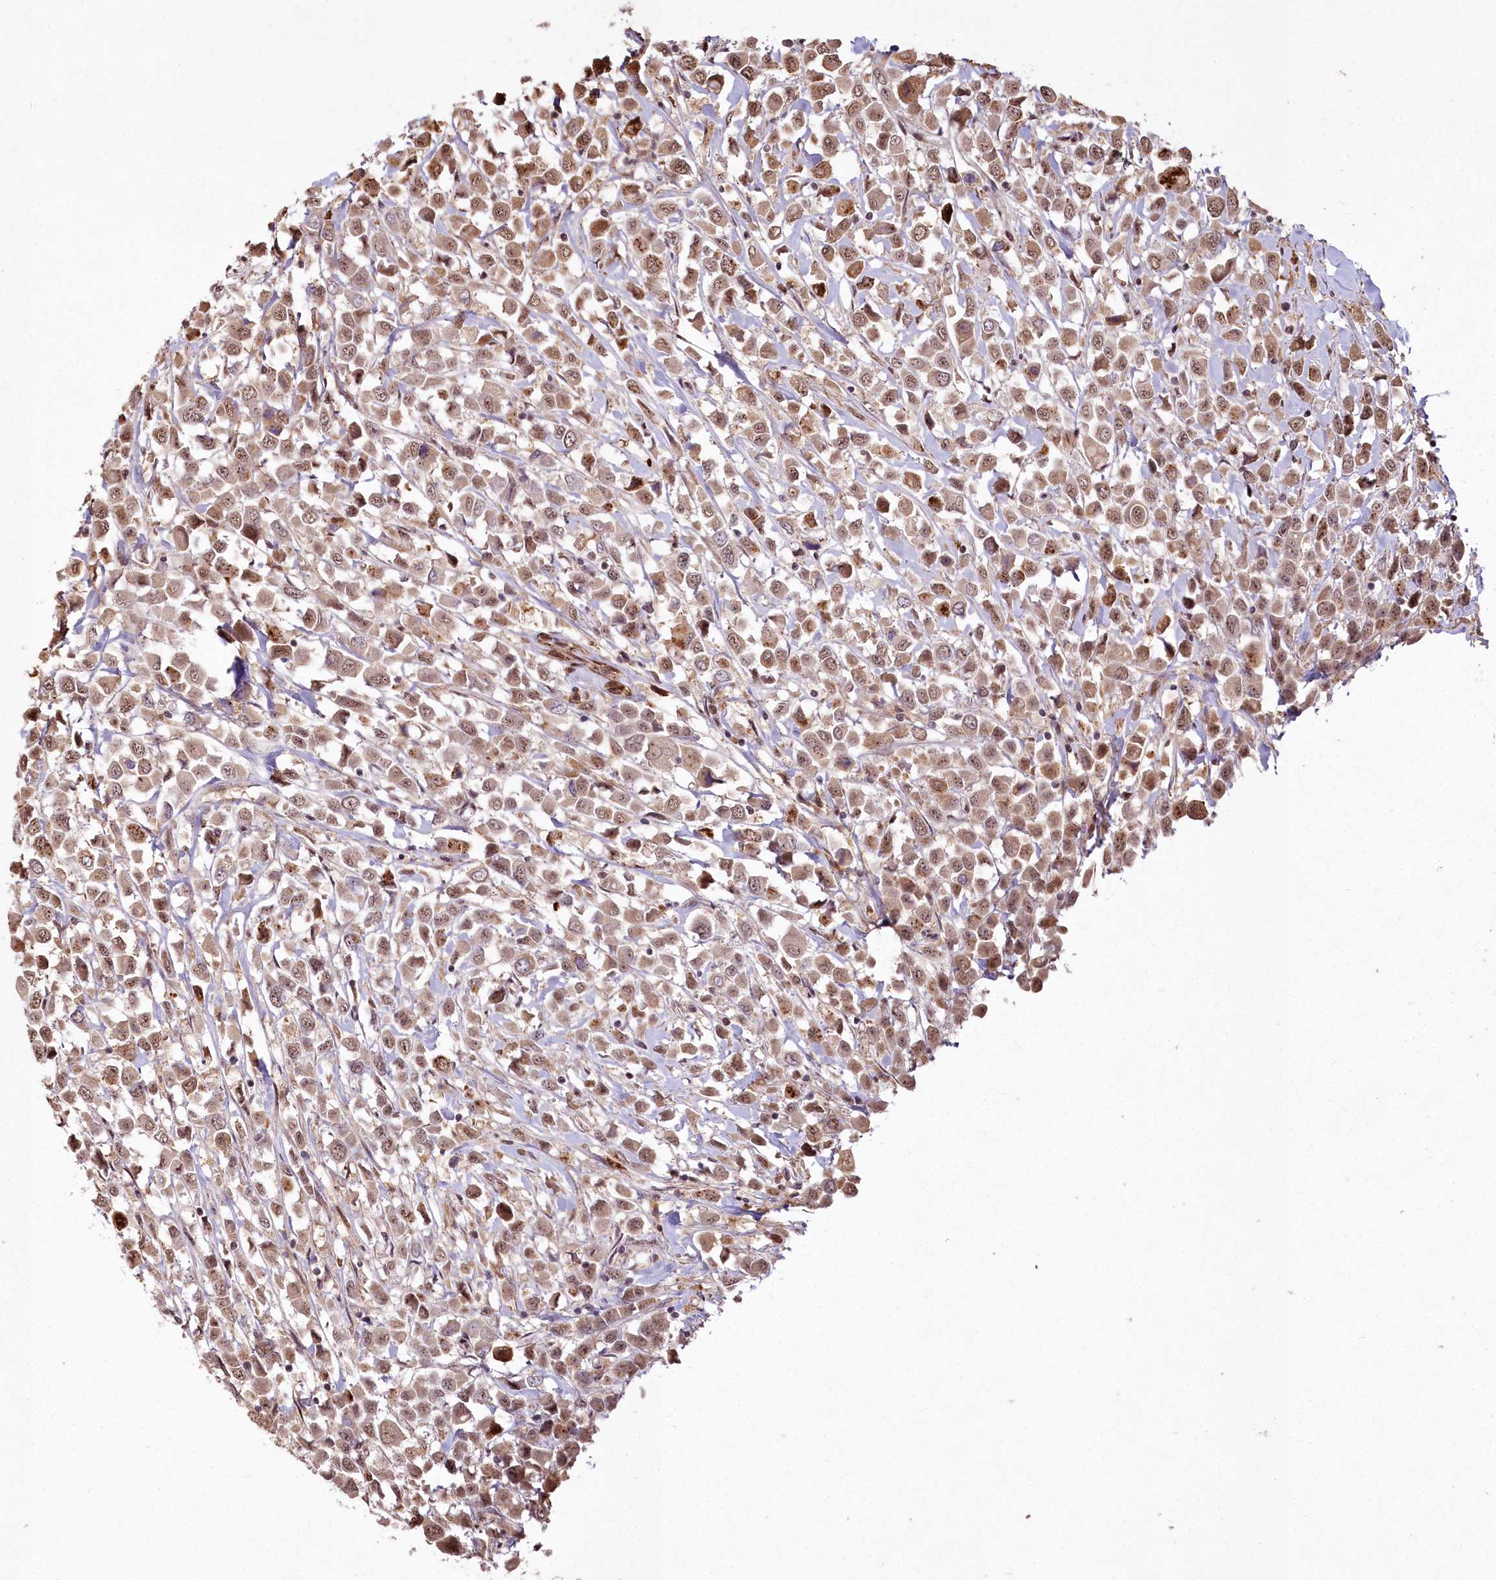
{"staining": {"intensity": "weak", "quantity": ">75%", "location": "cytoplasmic/membranous,nuclear"}, "tissue": "breast cancer", "cell_type": "Tumor cells", "image_type": "cancer", "snomed": [{"axis": "morphology", "description": "Duct carcinoma"}, {"axis": "topography", "description": "Breast"}], "caption": "Immunohistochemical staining of human breast infiltrating ductal carcinoma demonstrates low levels of weak cytoplasmic/membranous and nuclear protein staining in about >75% of tumor cells.", "gene": "PYROXD1", "patient": {"sex": "female", "age": 61}}